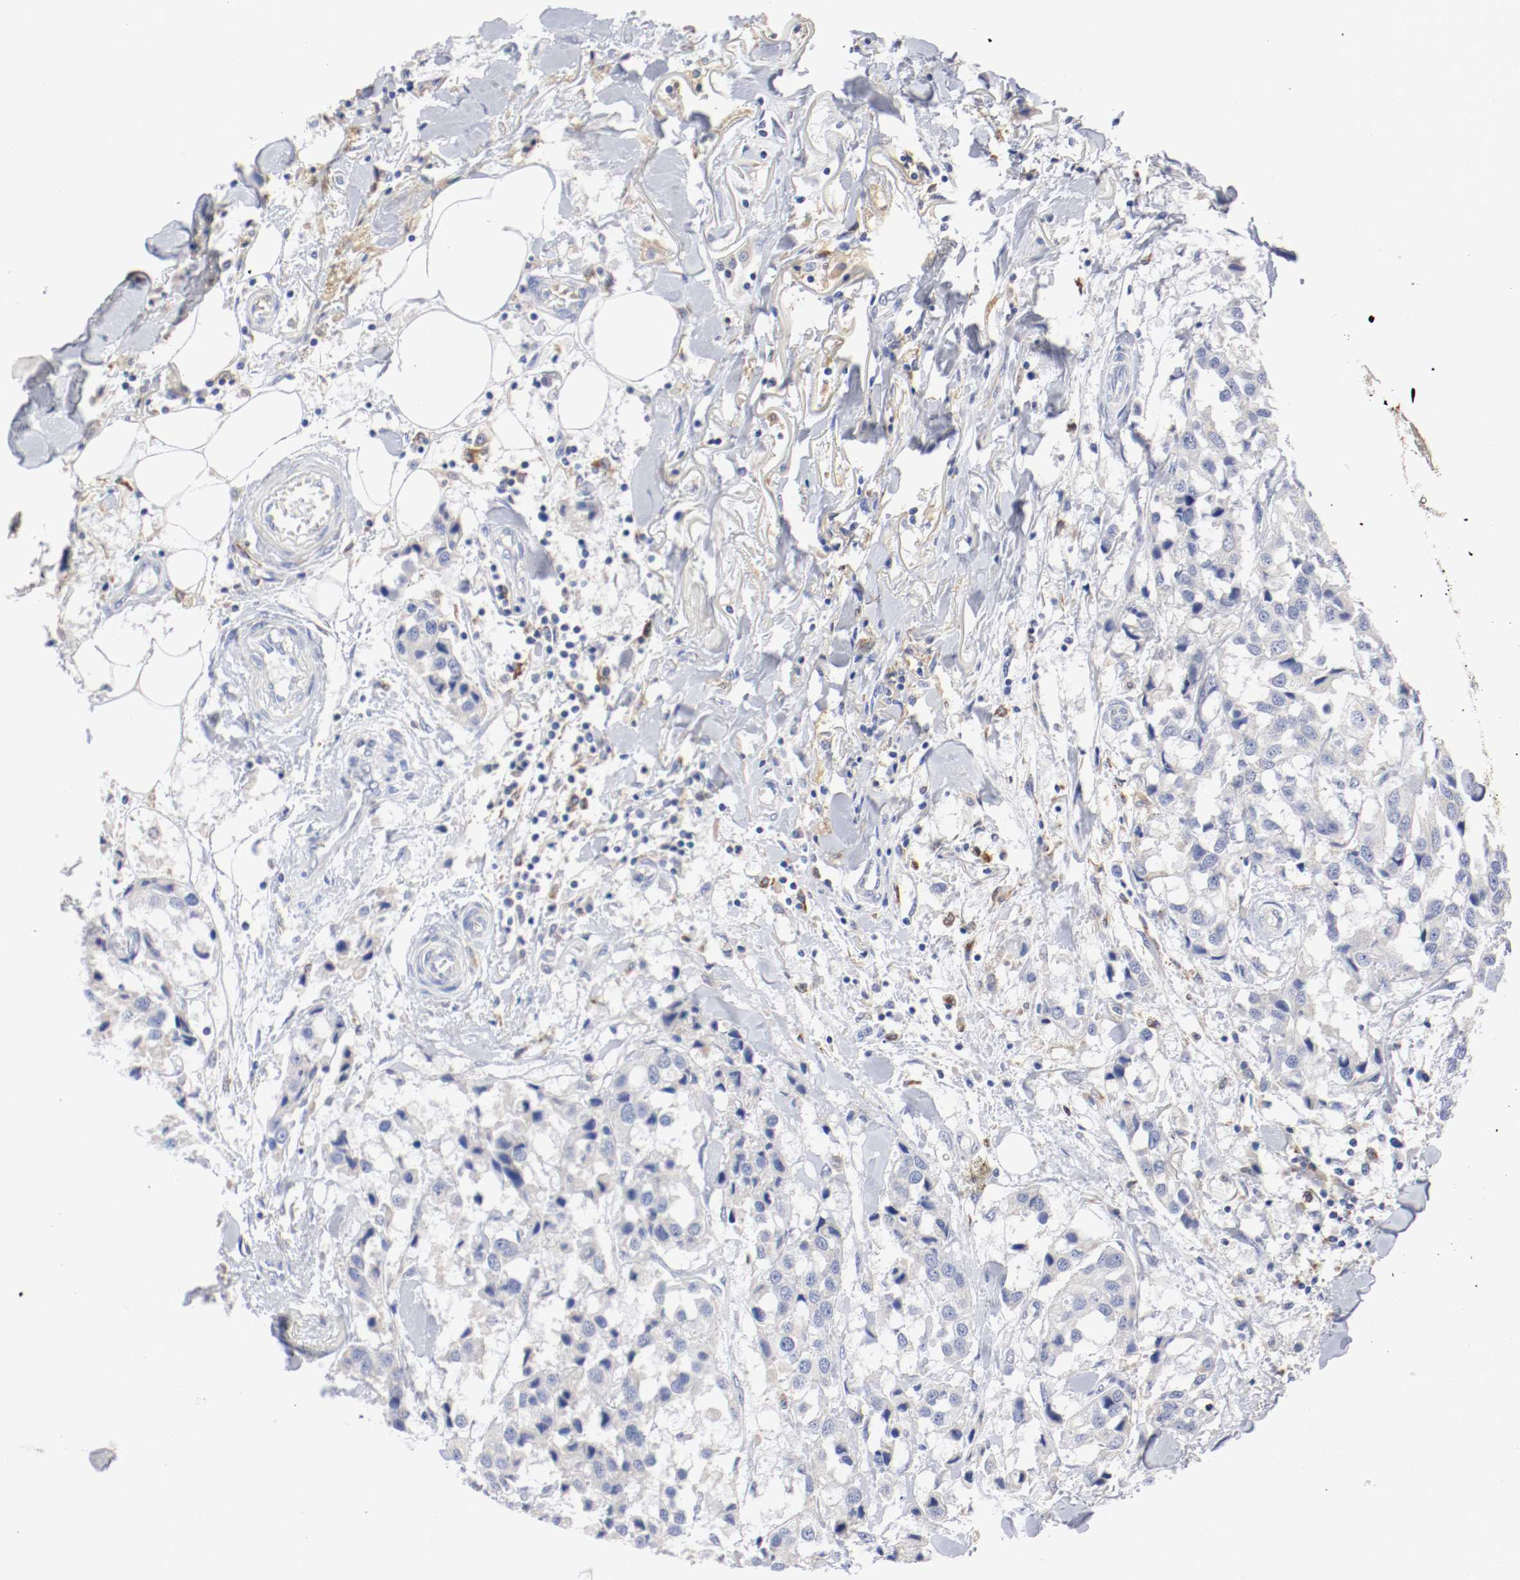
{"staining": {"intensity": "weak", "quantity": "<25%", "location": "cytoplasmic/membranous"}, "tissue": "breast cancer", "cell_type": "Tumor cells", "image_type": "cancer", "snomed": [{"axis": "morphology", "description": "Duct carcinoma"}, {"axis": "topography", "description": "Breast"}], "caption": "Breast cancer was stained to show a protein in brown. There is no significant staining in tumor cells.", "gene": "FGFBP1", "patient": {"sex": "female", "age": 80}}